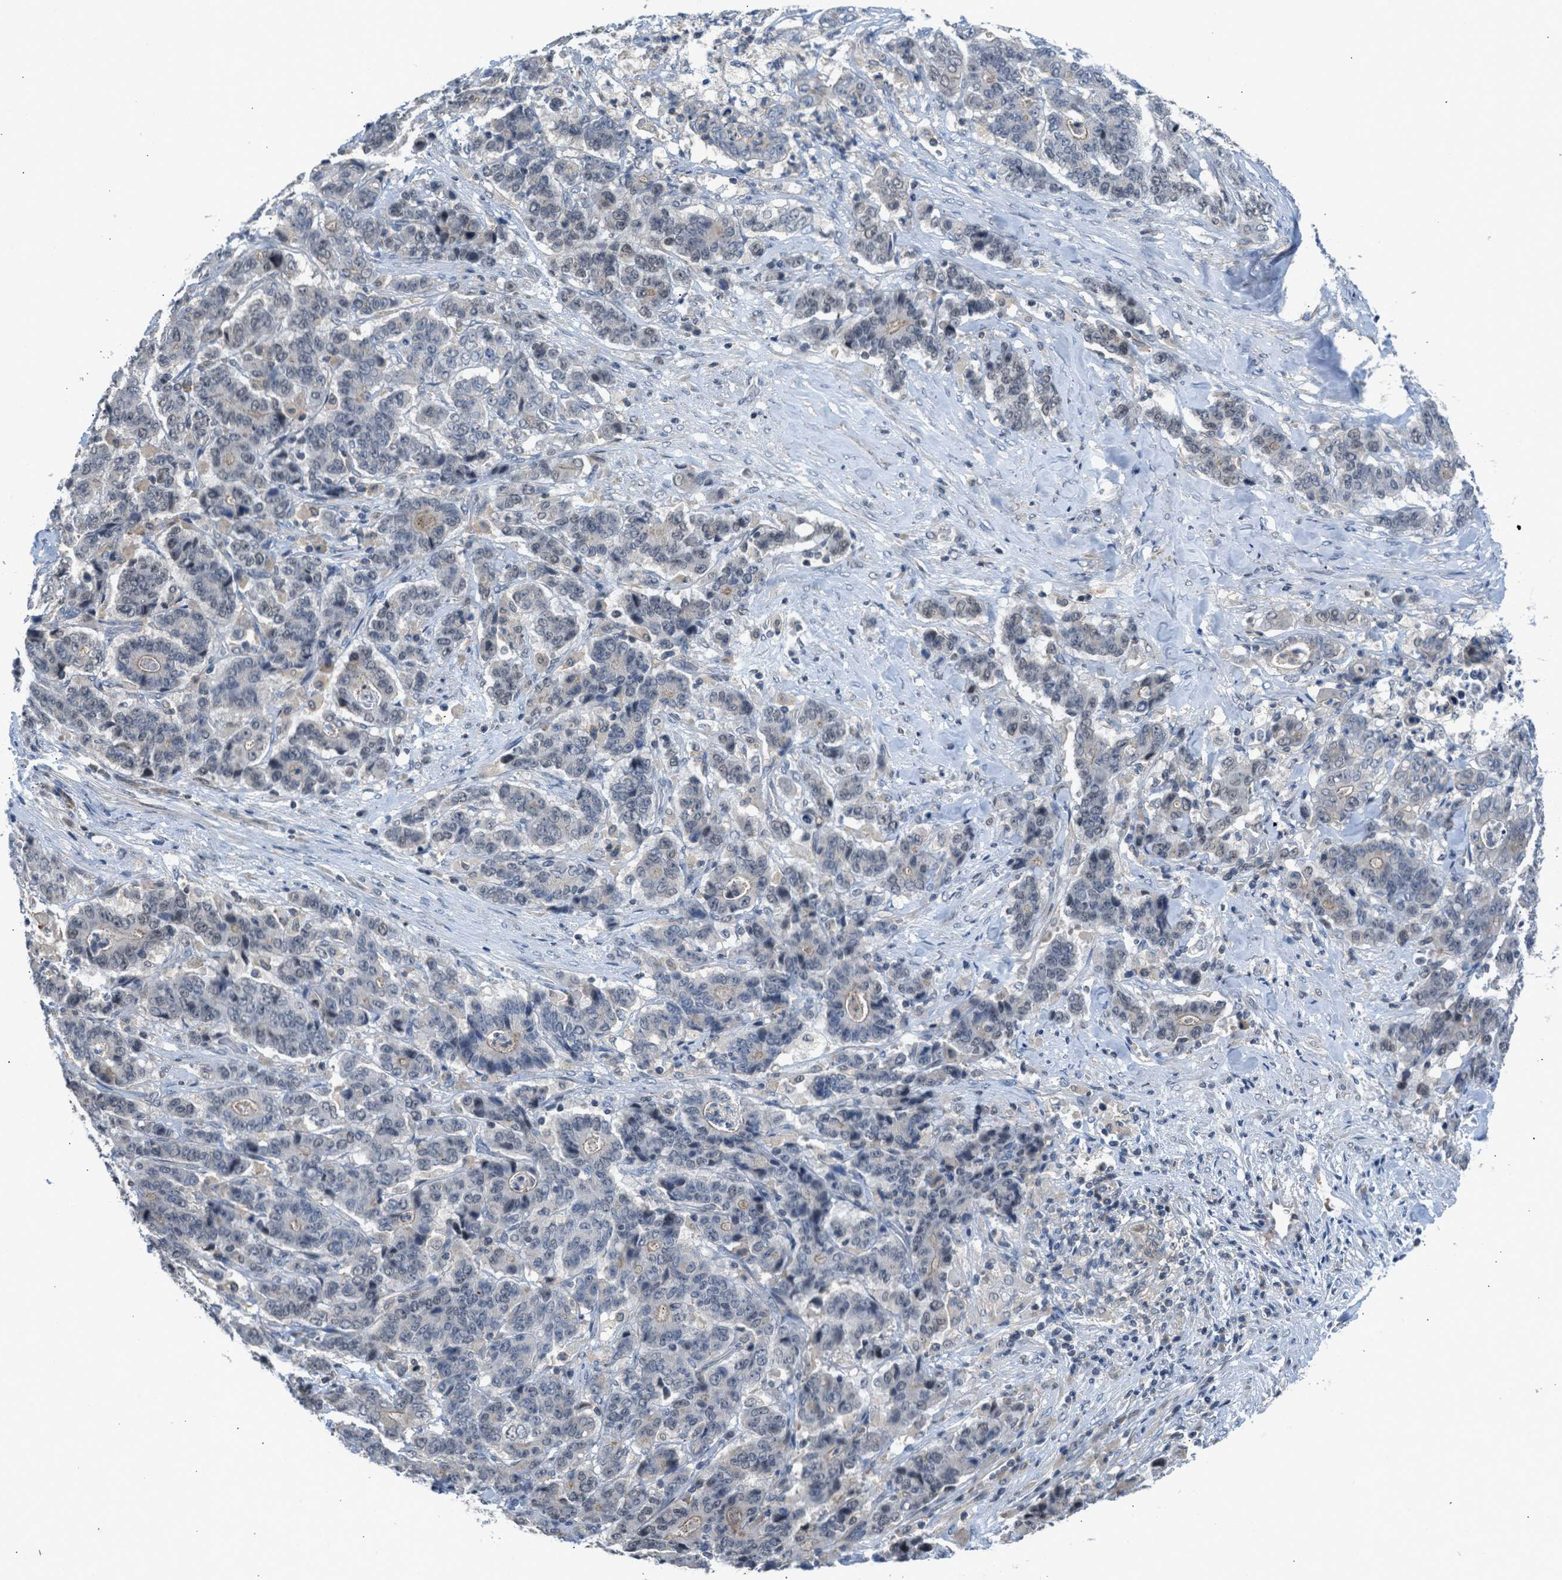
{"staining": {"intensity": "negative", "quantity": "none", "location": "none"}, "tissue": "stomach cancer", "cell_type": "Tumor cells", "image_type": "cancer", "snomed": [{"axis": "morphology", "description": "Adenocarcinoma, NOS"}, {"axis": "topography", "description": "Stomach"}], "caption": "This is an immunohistochemistry image of human stomach cancer. There is no expression in tumor cells.", "gene": "TTBK2", "patient": {"sex": "female", "age": 73}}